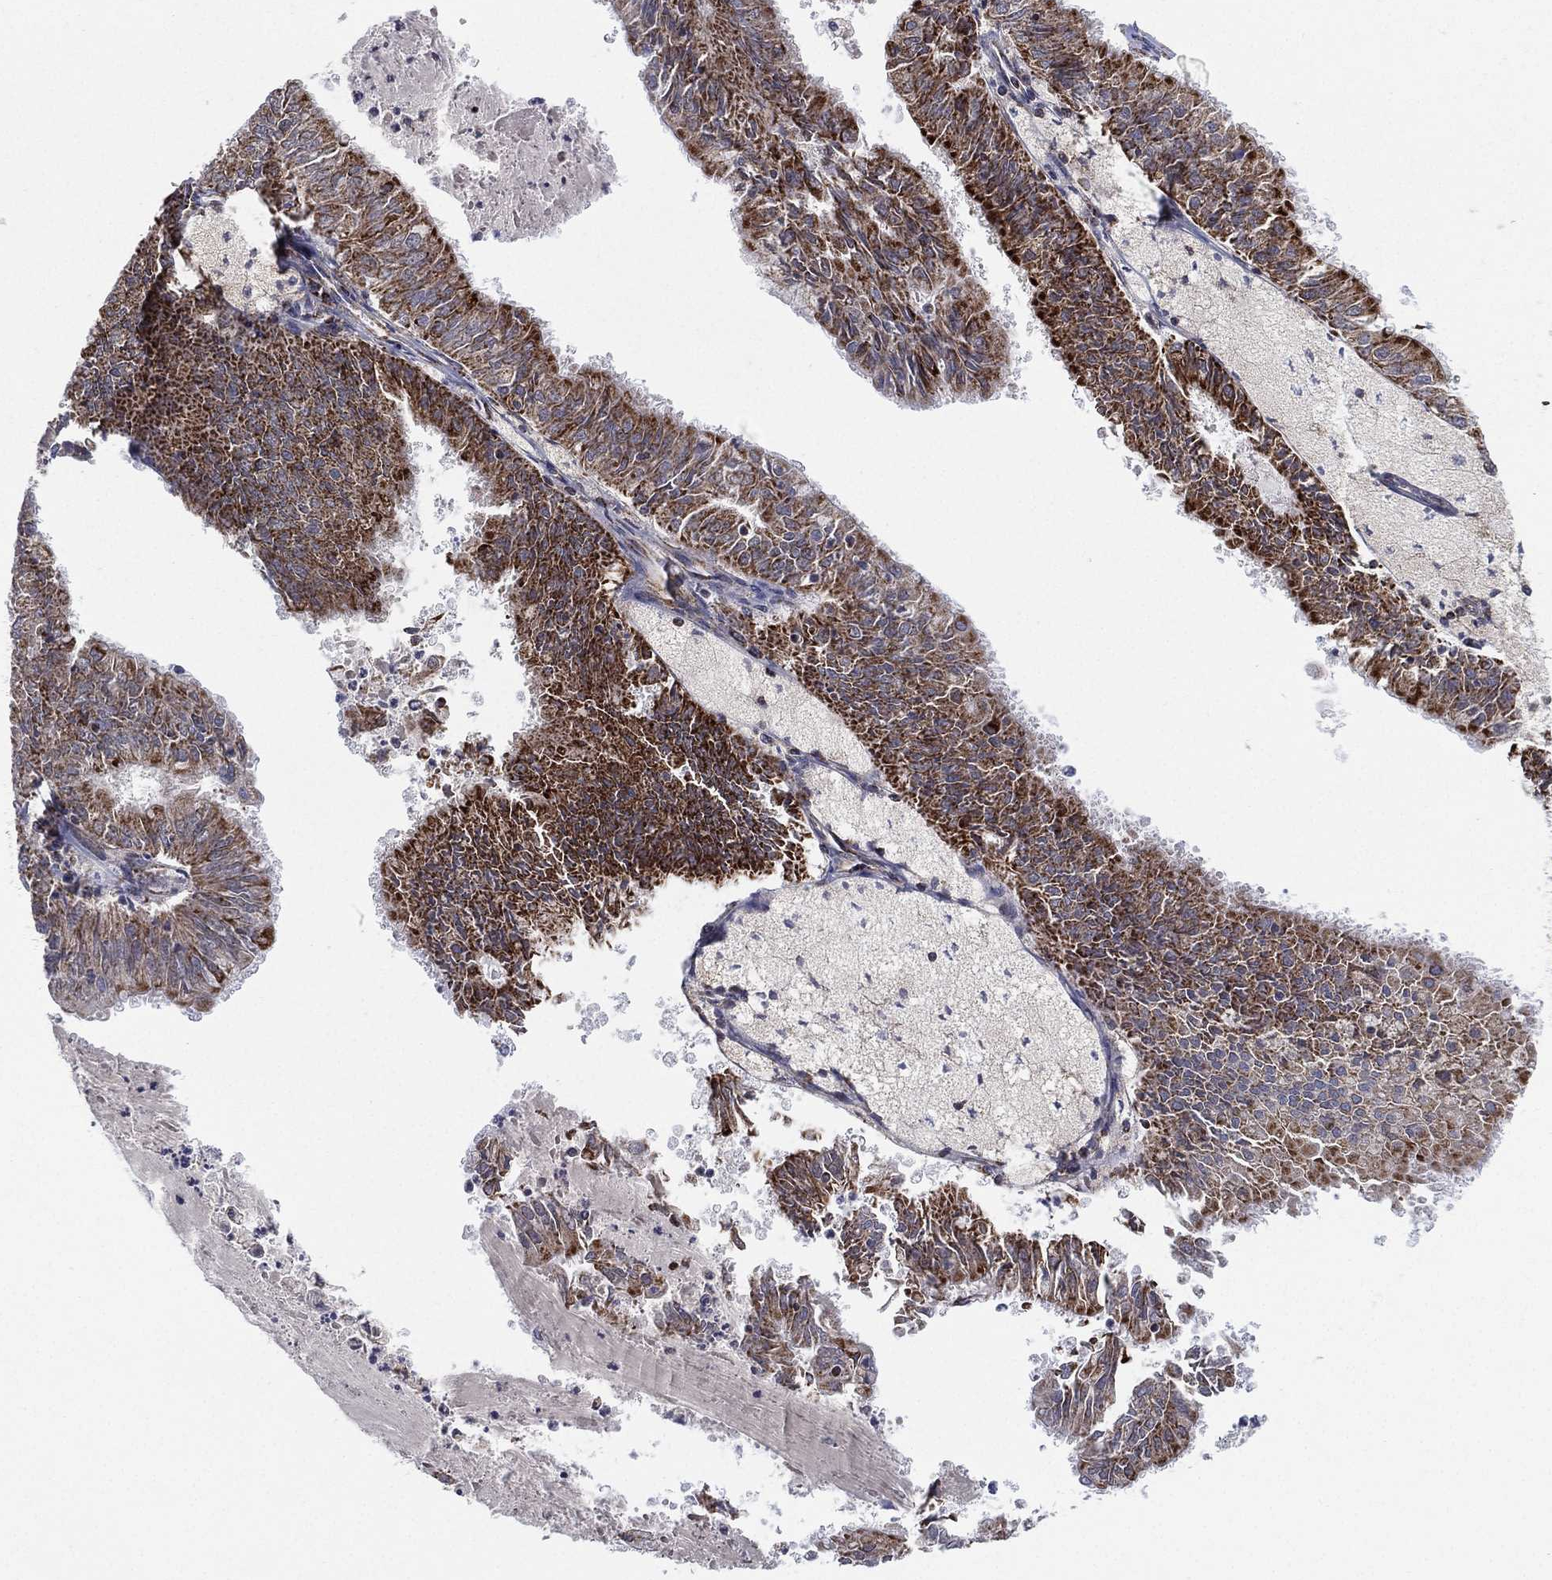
{"staining": {"intensity": "moderate", "quantity": ">75%", "location": "cytoplasmic/membranous"}, "tissue": "endometrial cancer", "cell_type": "Tumor cells", "image_type": "cancer", "snomed": [{"axis": "morphology", "description": "Adenocarcinoma, NOS"}, {"axis": "topography", "description": "Endometrium"}], "caption": "High-power microscopy captured an immunohistochemistry photomicrograph of adenocarcinoma (endometrial), revealing moderate cytoplasmic/membranous positivity in about >75% of tumor cells.", "gene": "PSMG4", "patient": {"sex": "female", "age": 57}}